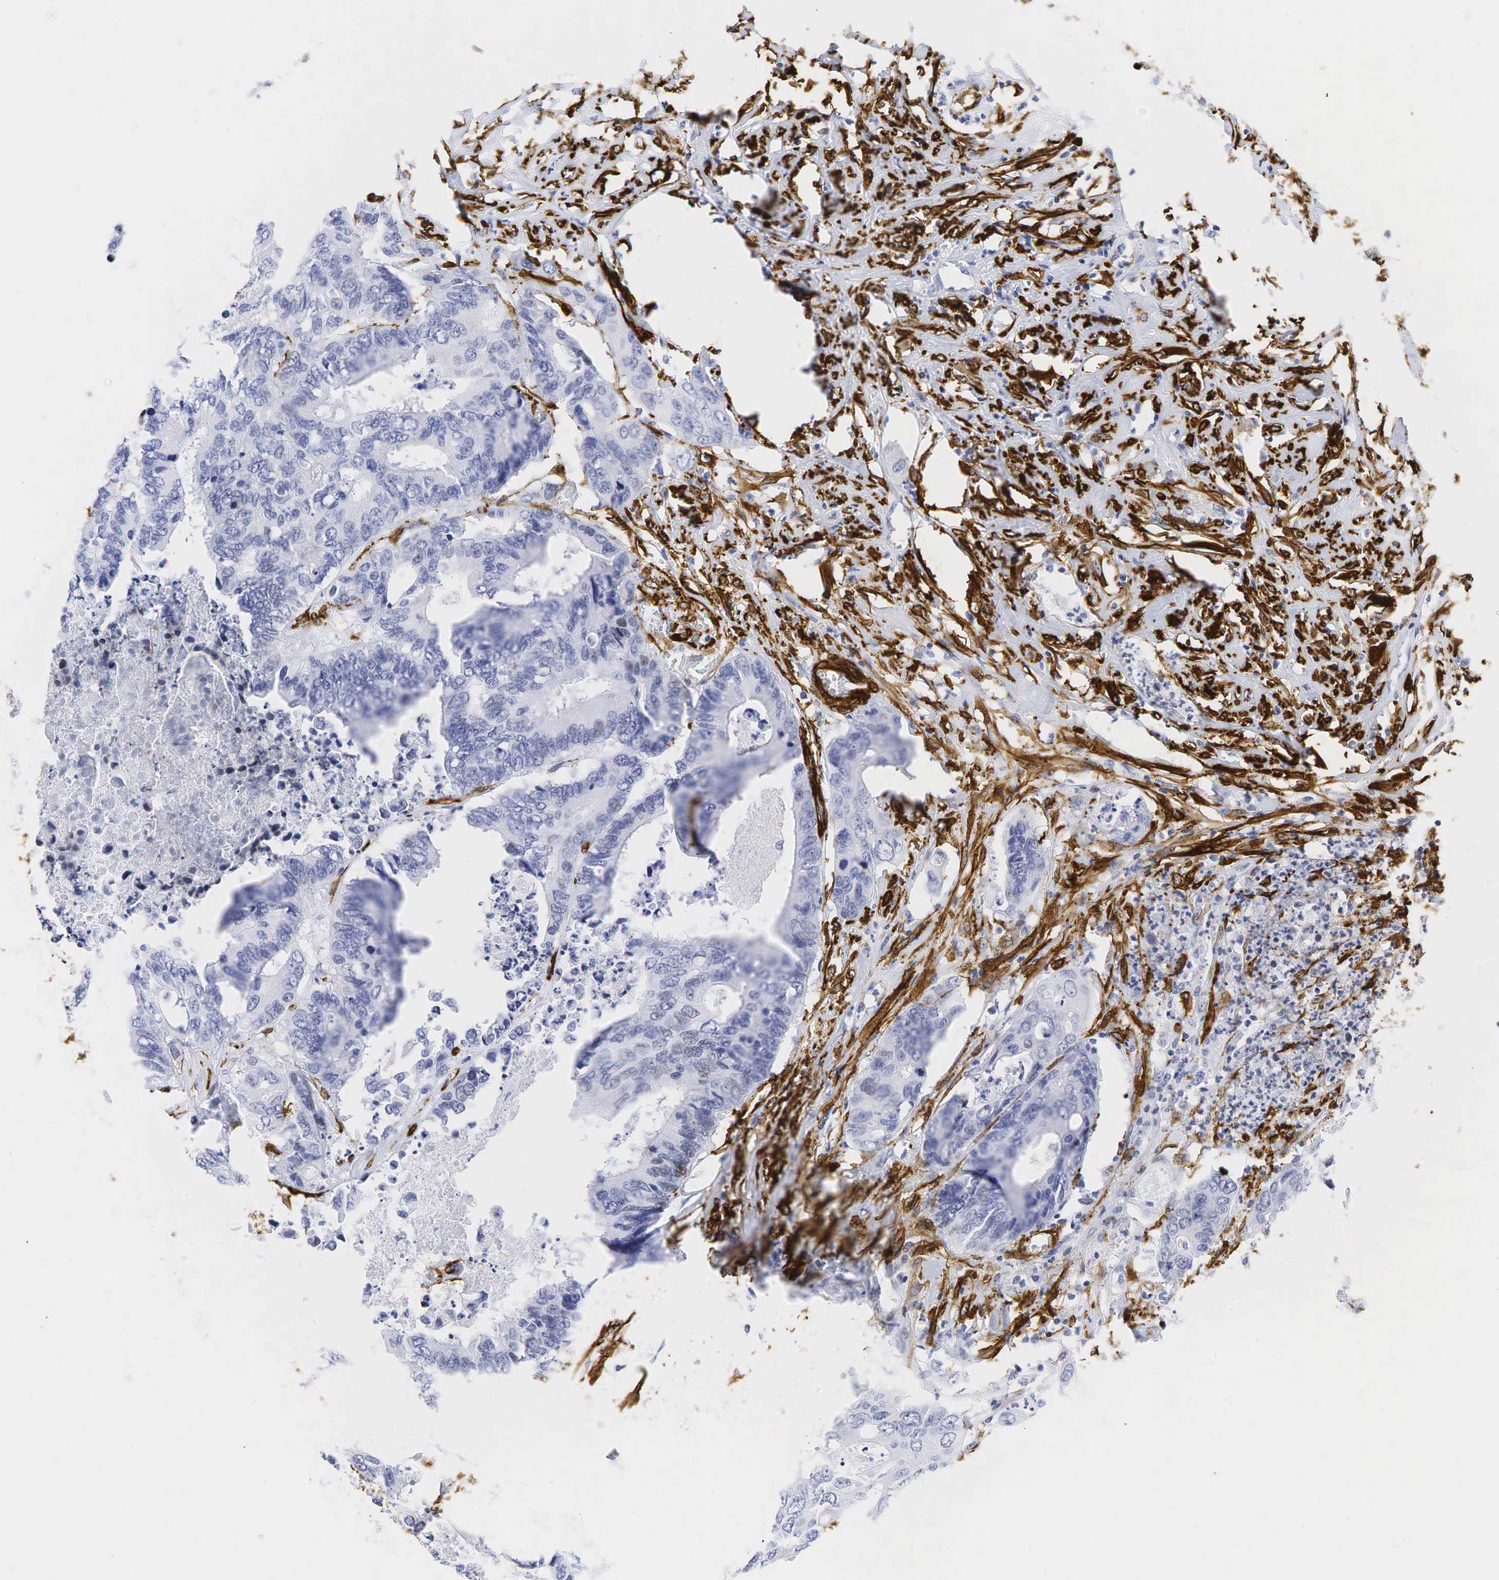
{"staining": {"intensity": "negative", "quantity": "none", "location": "none"}, "tissue": "colorectal cancer", "cell_type": "Tumor cells", "image_type": "cancer", "snomed": [{"axis": "morphology", "description": "Adenocarcinoma, NOS"}, {"axis": "topography", "description": "Rectum"}], "caption": "High magnification brightfield microscopy of colorectal adenocarcinoma stained with DAB (brown) and counterstained with hematoxylin (blue): tumor cells show no significant staining.", "gene": "ACTA2", "patient": {"sex": "male", "age": 55}}